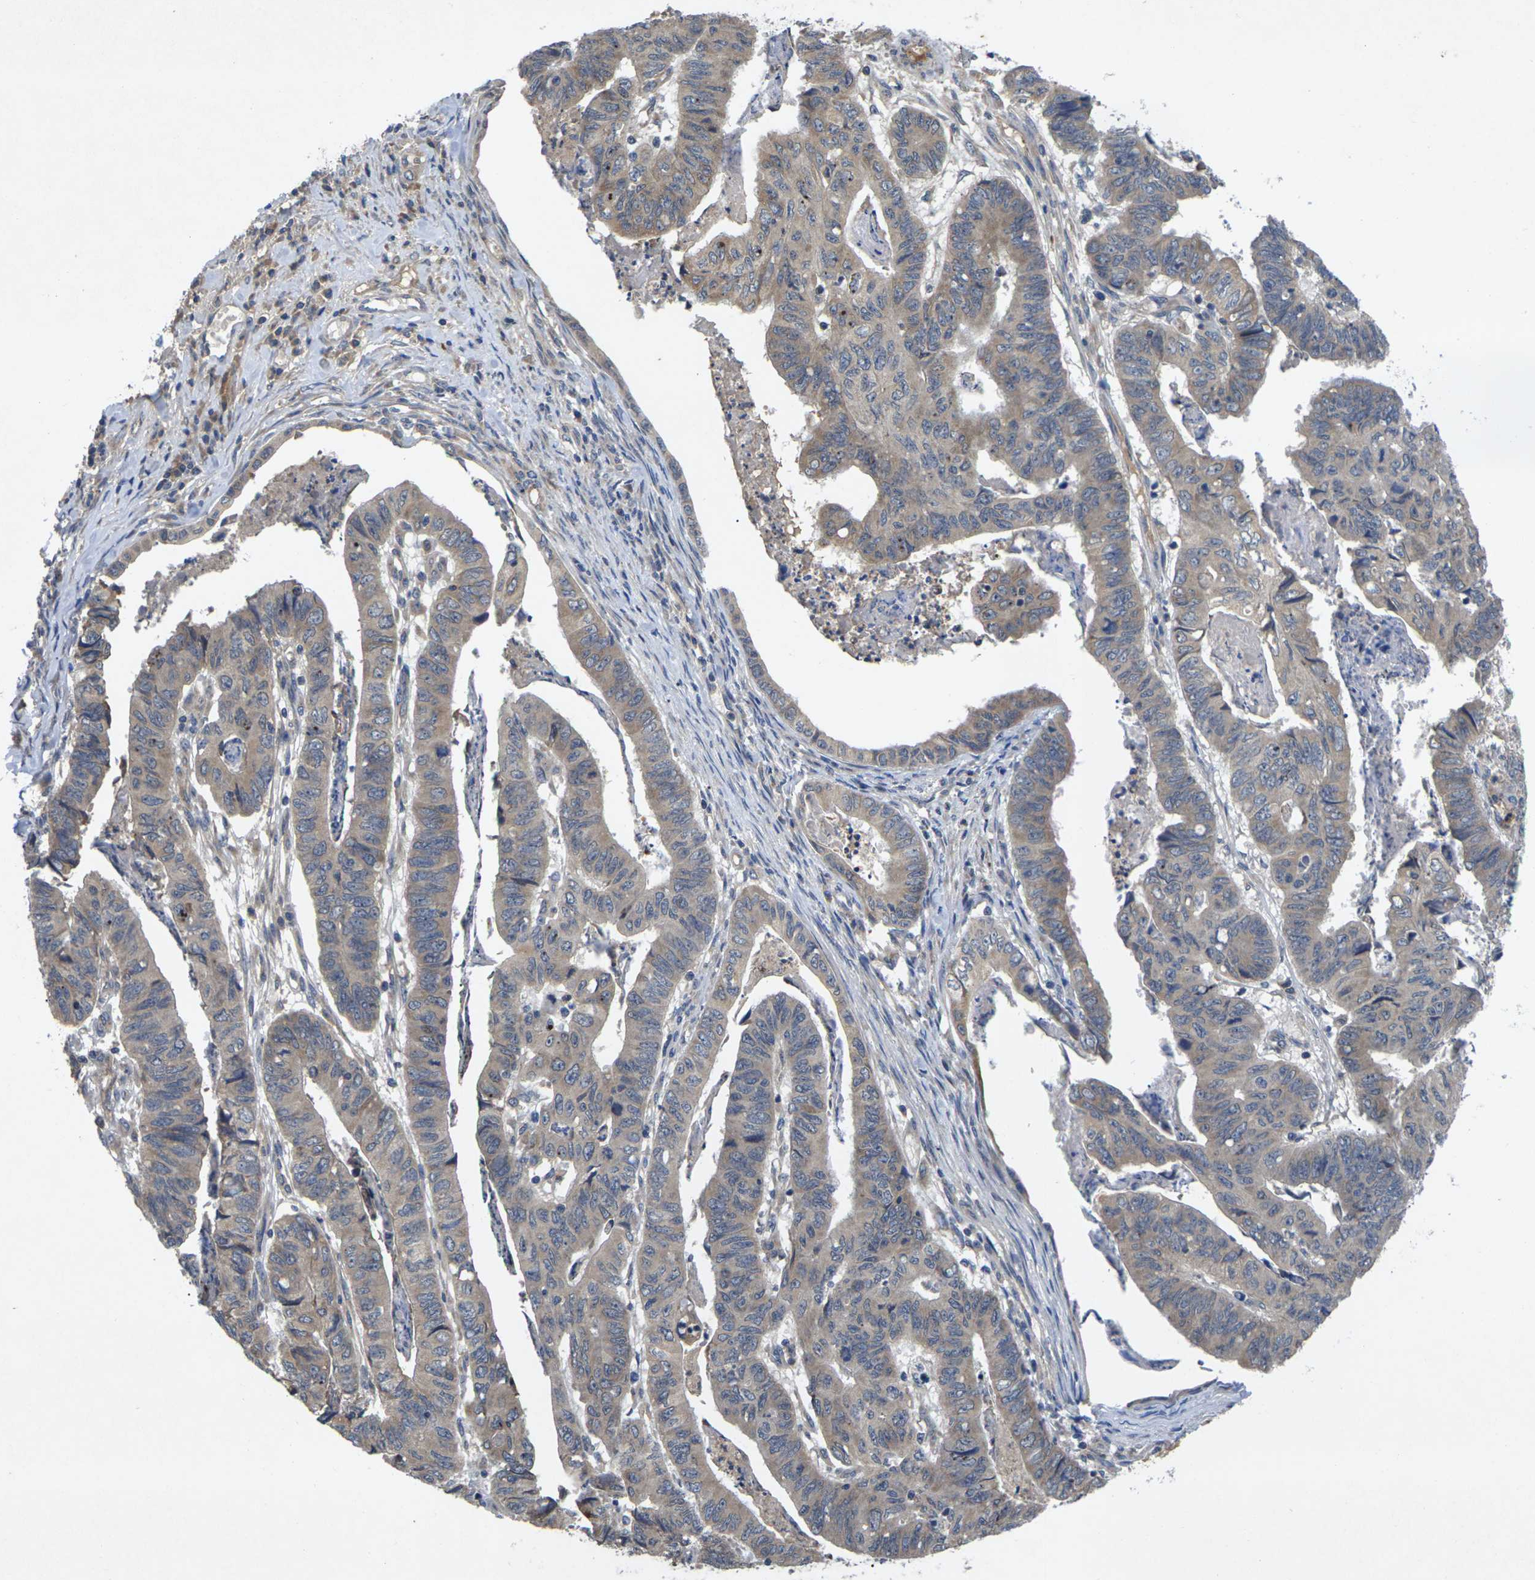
{"staining": {"intensity": "moderate", "quantity": ">75%", "location": "cytoplasmic/membranous"}, "tissue": "stomach cancer", "cell_type": "Tumor cells", "image_type": "cancer", "snomed": [{"axis": "morphology", "description": "Adenocarcinoma, NOS"}, {"axis": "topography", "description": "Stomach, lower"}], "caption": "Approximately >75% of tumor cells in human stomach adenocarcinoma reveal moderate cytoplasmic/membranous protein staining as visualized by brown immunohistochemical staining.", "gene": "KIF1B", "patient": {"sex": "male", "age": 77}}